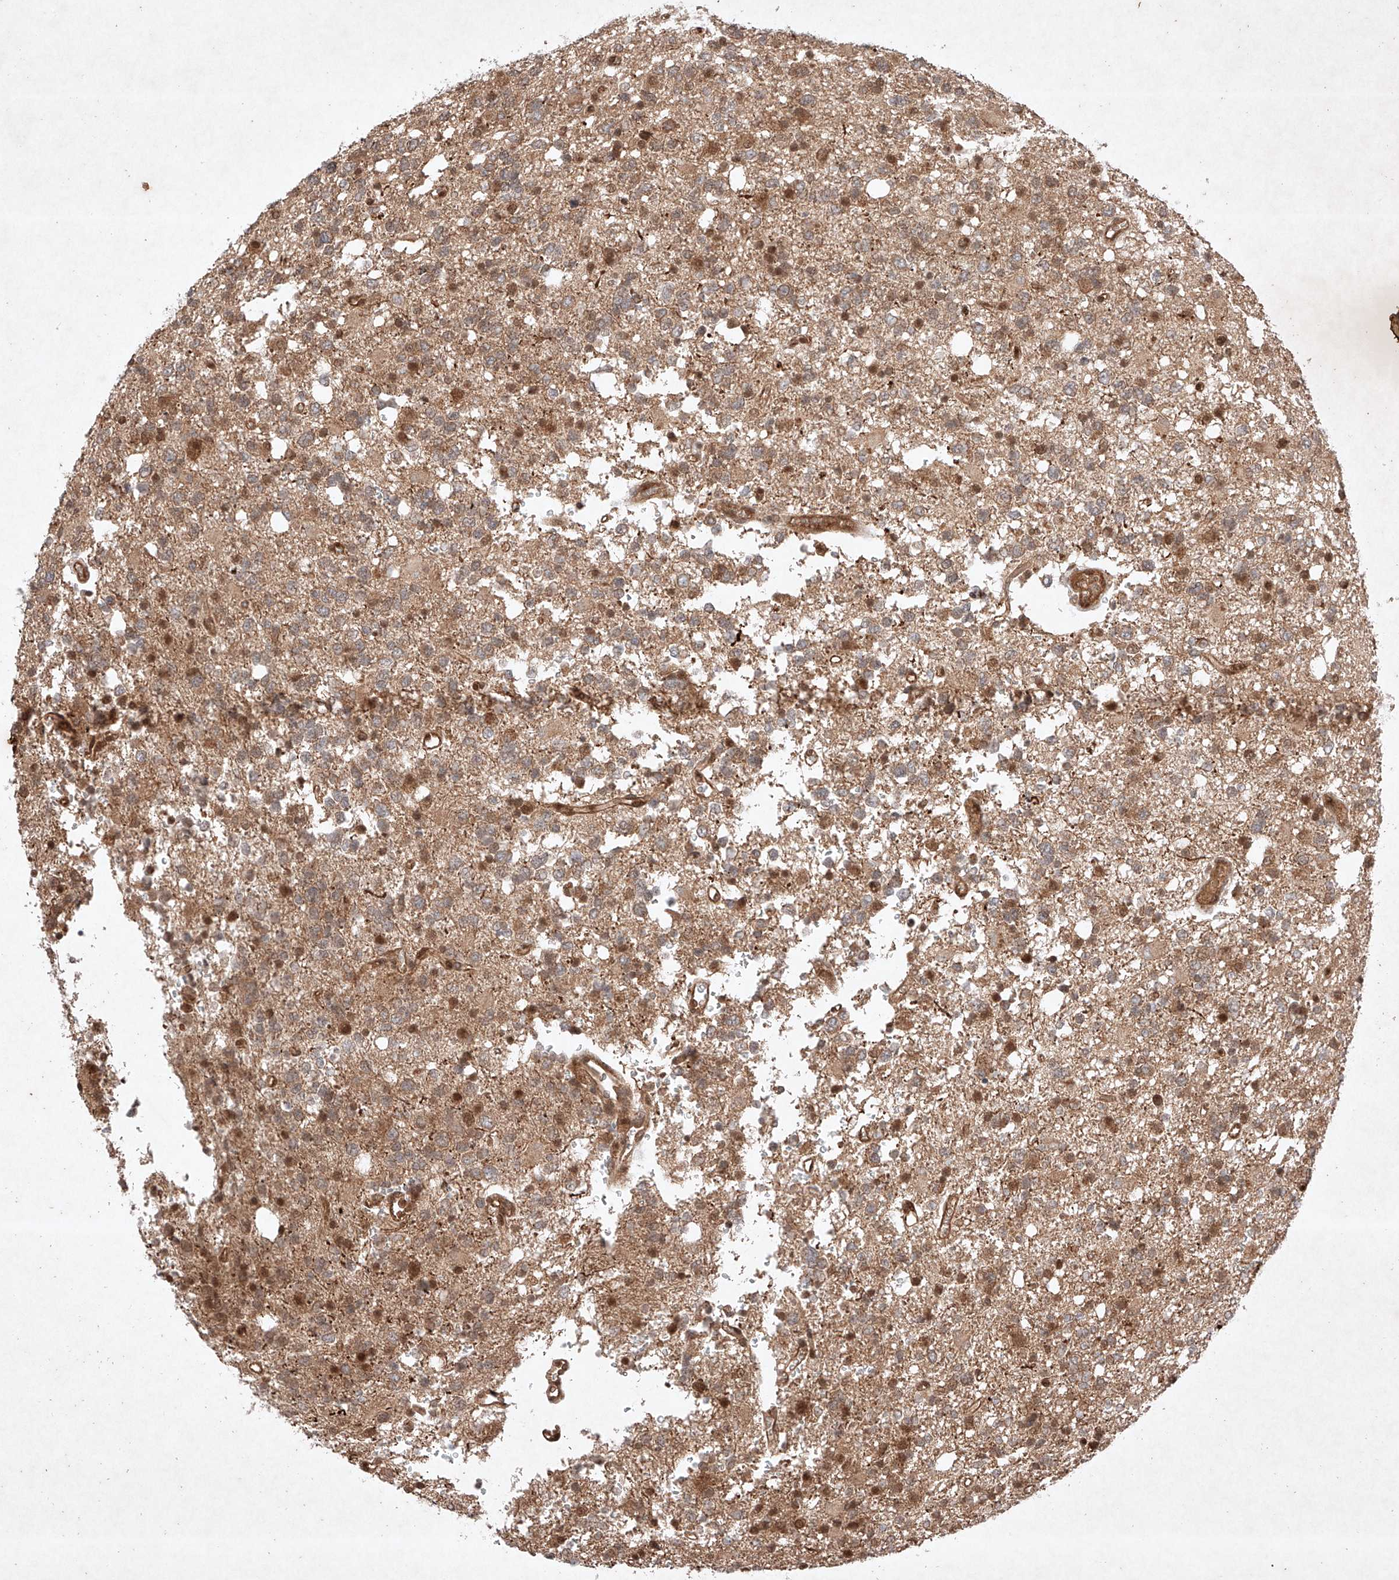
{"staining": {"intensity": "moderate", "quantity": "25%-75%", "location": "cytoplasmic/membranous,nuclear"}, "tissue": "glioma", "cell_type": "Tumor cells", "image_type": "cancer", "snomed": [{"axis": "morphology", "description": "Glioma, malignant, High grade"}, {"axis": "topography", "description": "Brain"}], "caption": "A brown stain highlights moderate cytoplasmic/membranous and nuclear positivity of a protein in glioma tumor cells. (DAB (3,3'-diaminobenzidine) IHC, brown staining for protein, blue staining for nuclei).", "gene": "RNF31", "patient": {"sex": "female", "age": 62}}